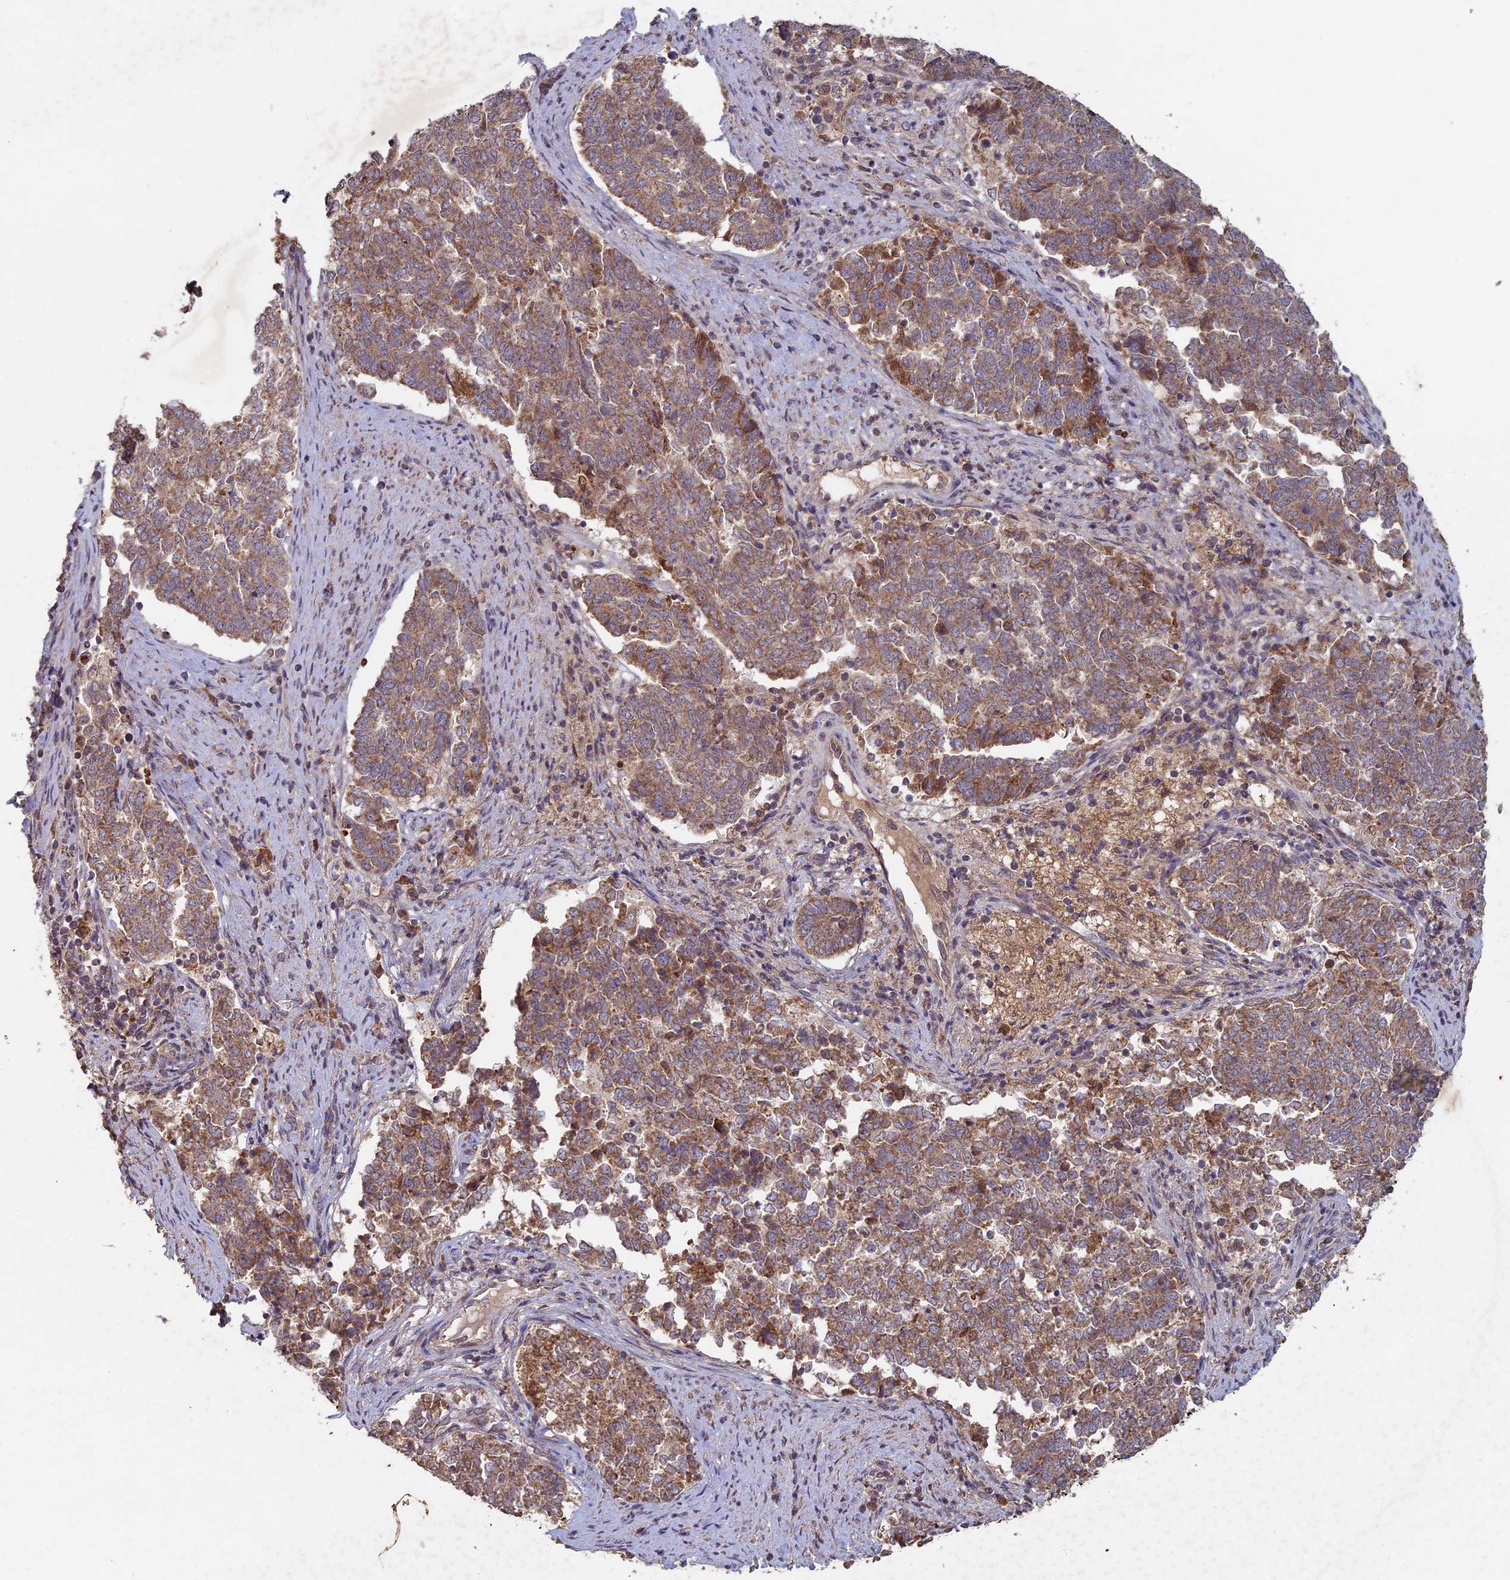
{"staining": {"intensity": "moderate", "quantity": ">75%", "location": "cytoplasmic/membranous"}, "tissue": "endometrial cancer", "cell_type": "Tumor cells", "image_type": "cancer", "snomed": [{"axis": "morphology", "description": "Adenocarcinoma, NOS"}, {"axis": "topography", "description": "Endometrium"}], "caption": "Immunohistochemical staining of human endometrial cancer shows medium levels of moderate cytoplasmic/membranous protein positivity in approximately >75% of tumor cells. The staining was performed using DAB (3,3'-diaminobenzidine) to visualize the protein expression in brown, while the nuclei were stained in blue with hematoxylin (Magnification: 20x).", "gene": "RCCD1", "patient": {"sex": "female", "age": 80}}